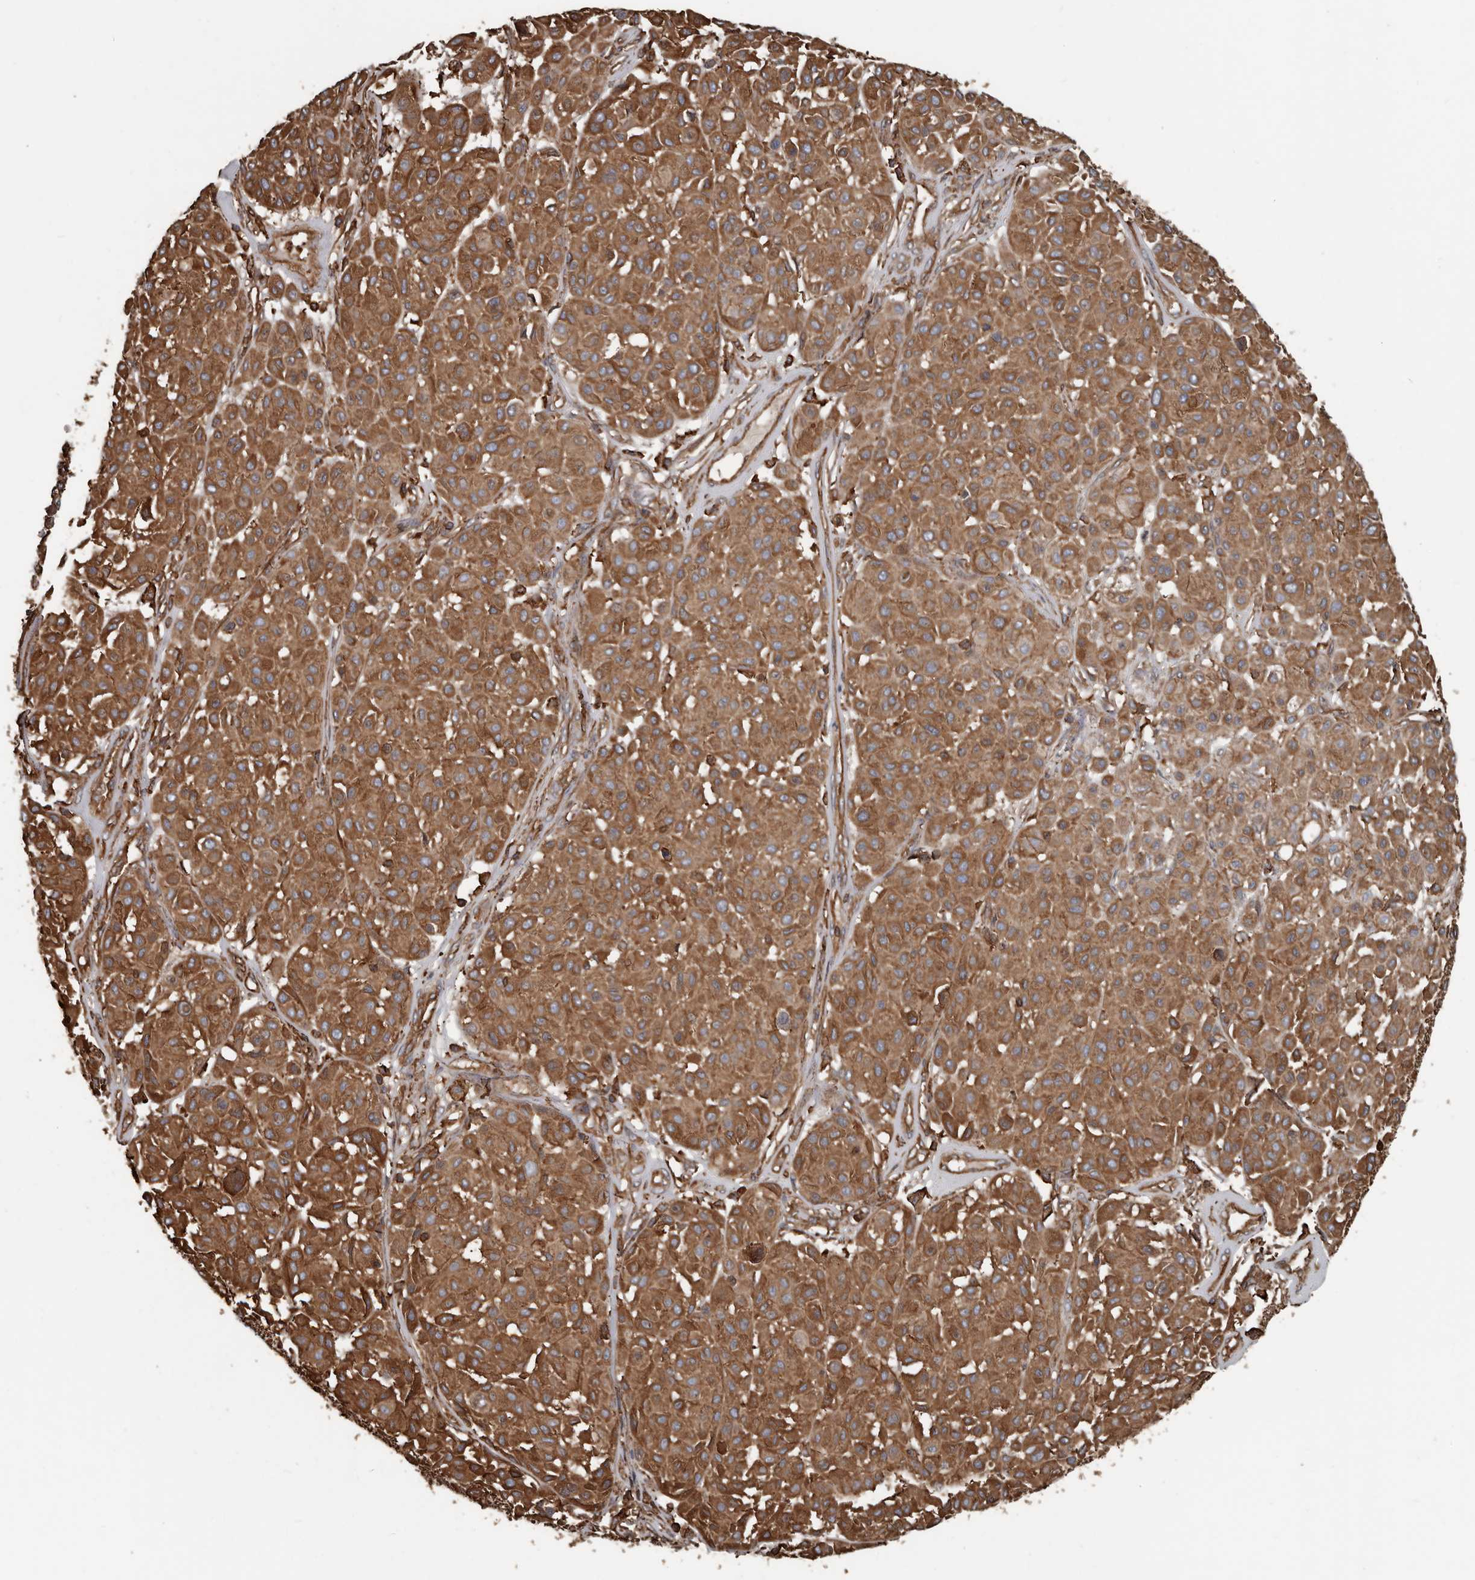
{"staining": {"intensity": "strong", "quantity": ">75%", "location": "cytoplasmic/membranous"}, "tissue": "melanoma", "cell_type": "Tumor cells", "image_type": "cancer", "snomed": [{"axis": "morphology", "description": "Malignant melanoma, Metastatic site"}, {"axis": "topography", "description": "Soft tissue"}], "caption": "A brown stain highlights strong cytoplasmic/membranous positivity of a protein in human melanoma tumor cells.", "gene": "DENND6B", "patient": {"sex": "male", "age": 41}}